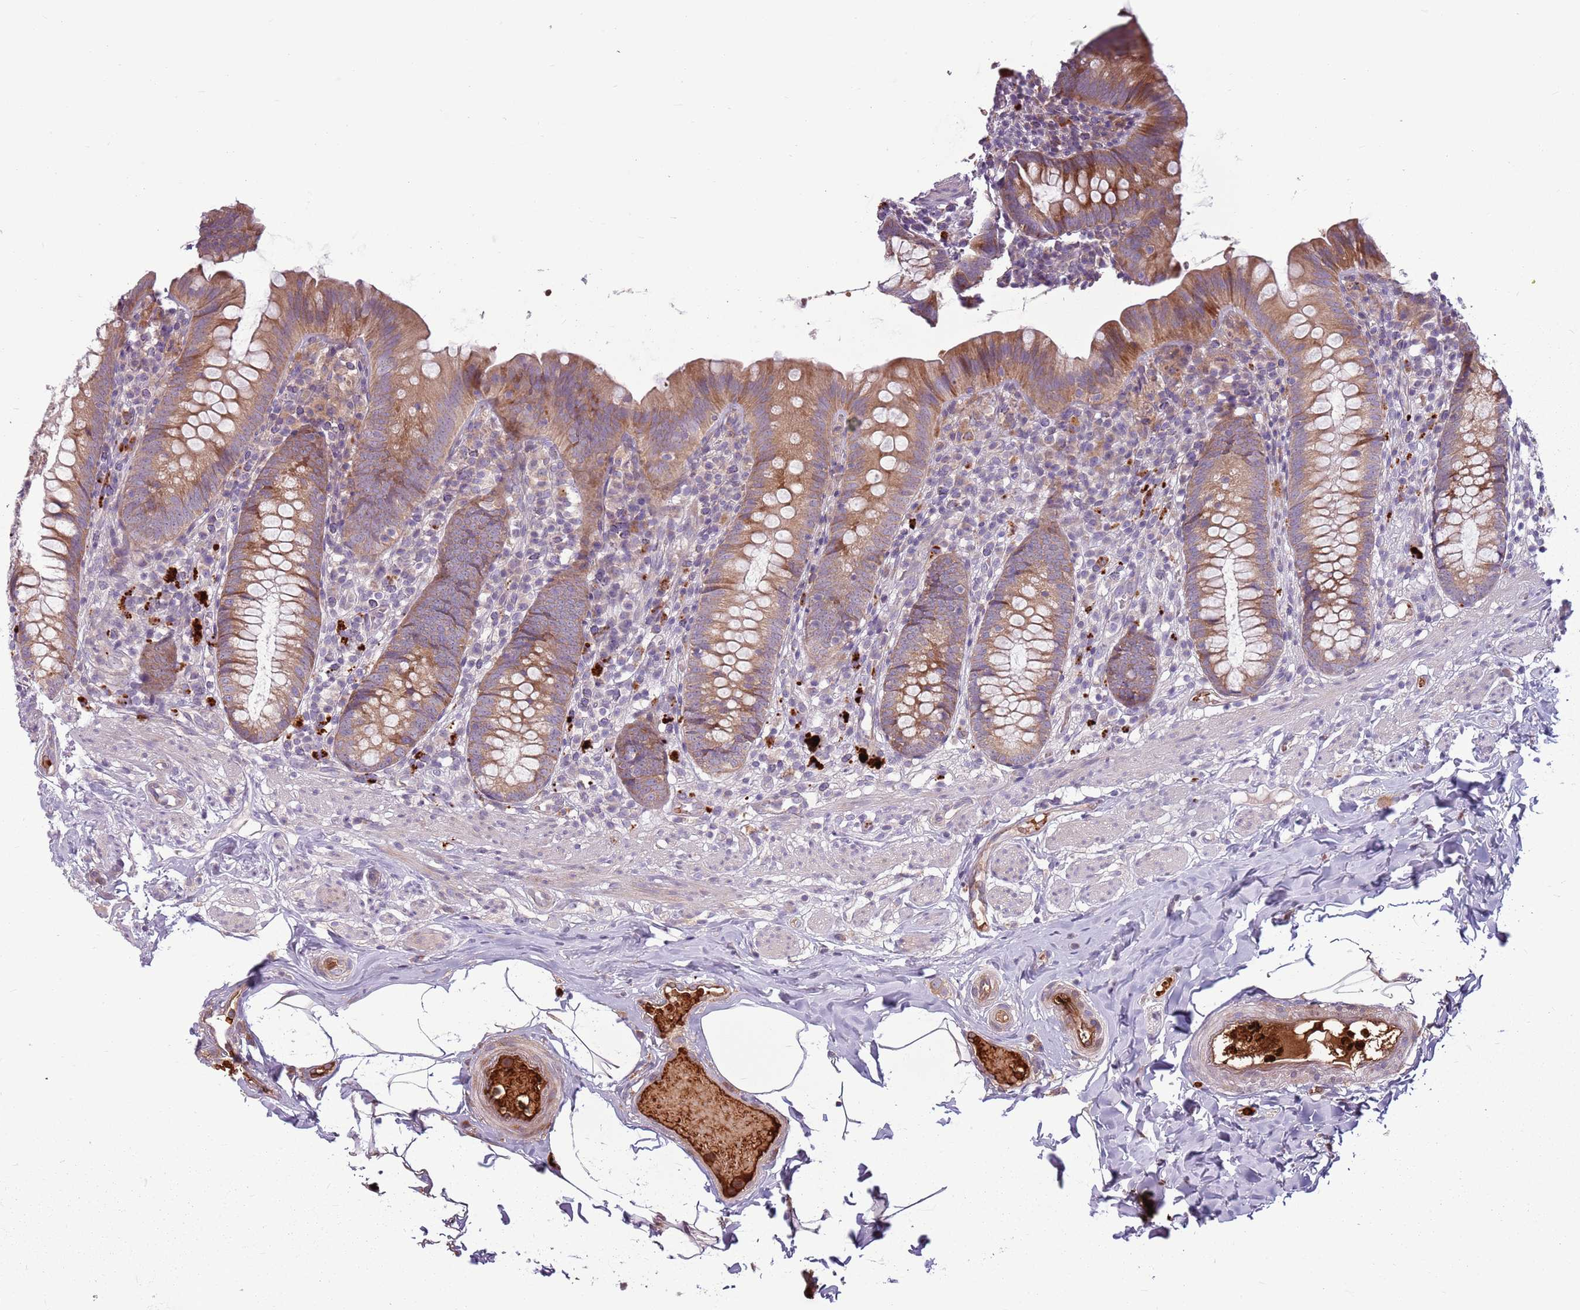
{"staining": {"intensity": "moderate", "quantity": ">75%", "location": "cytoplasmic/membranous"}, "tissue": "appendix", "cell_type": "Glandular cells", "image_type": "normal", "snomed": [{"axis": "morphology", "description": "Normal tissue, NOS"}, {"axis": "topography", "description": "Appendix"}], "caption": "High-power microscopy captured an immunohistochemistry photomicrograph of unremarkable appendix, revealing moderate cytoplasmic/membranous staining in about >75% of glandular cells. The protein of interest is stained brown, and the nuclei are stained in blue (DAB IHC with brightfield microscopy, high magnification).", "gene": "HSPA14", "patient": {"sex": "male", "age": 55}}